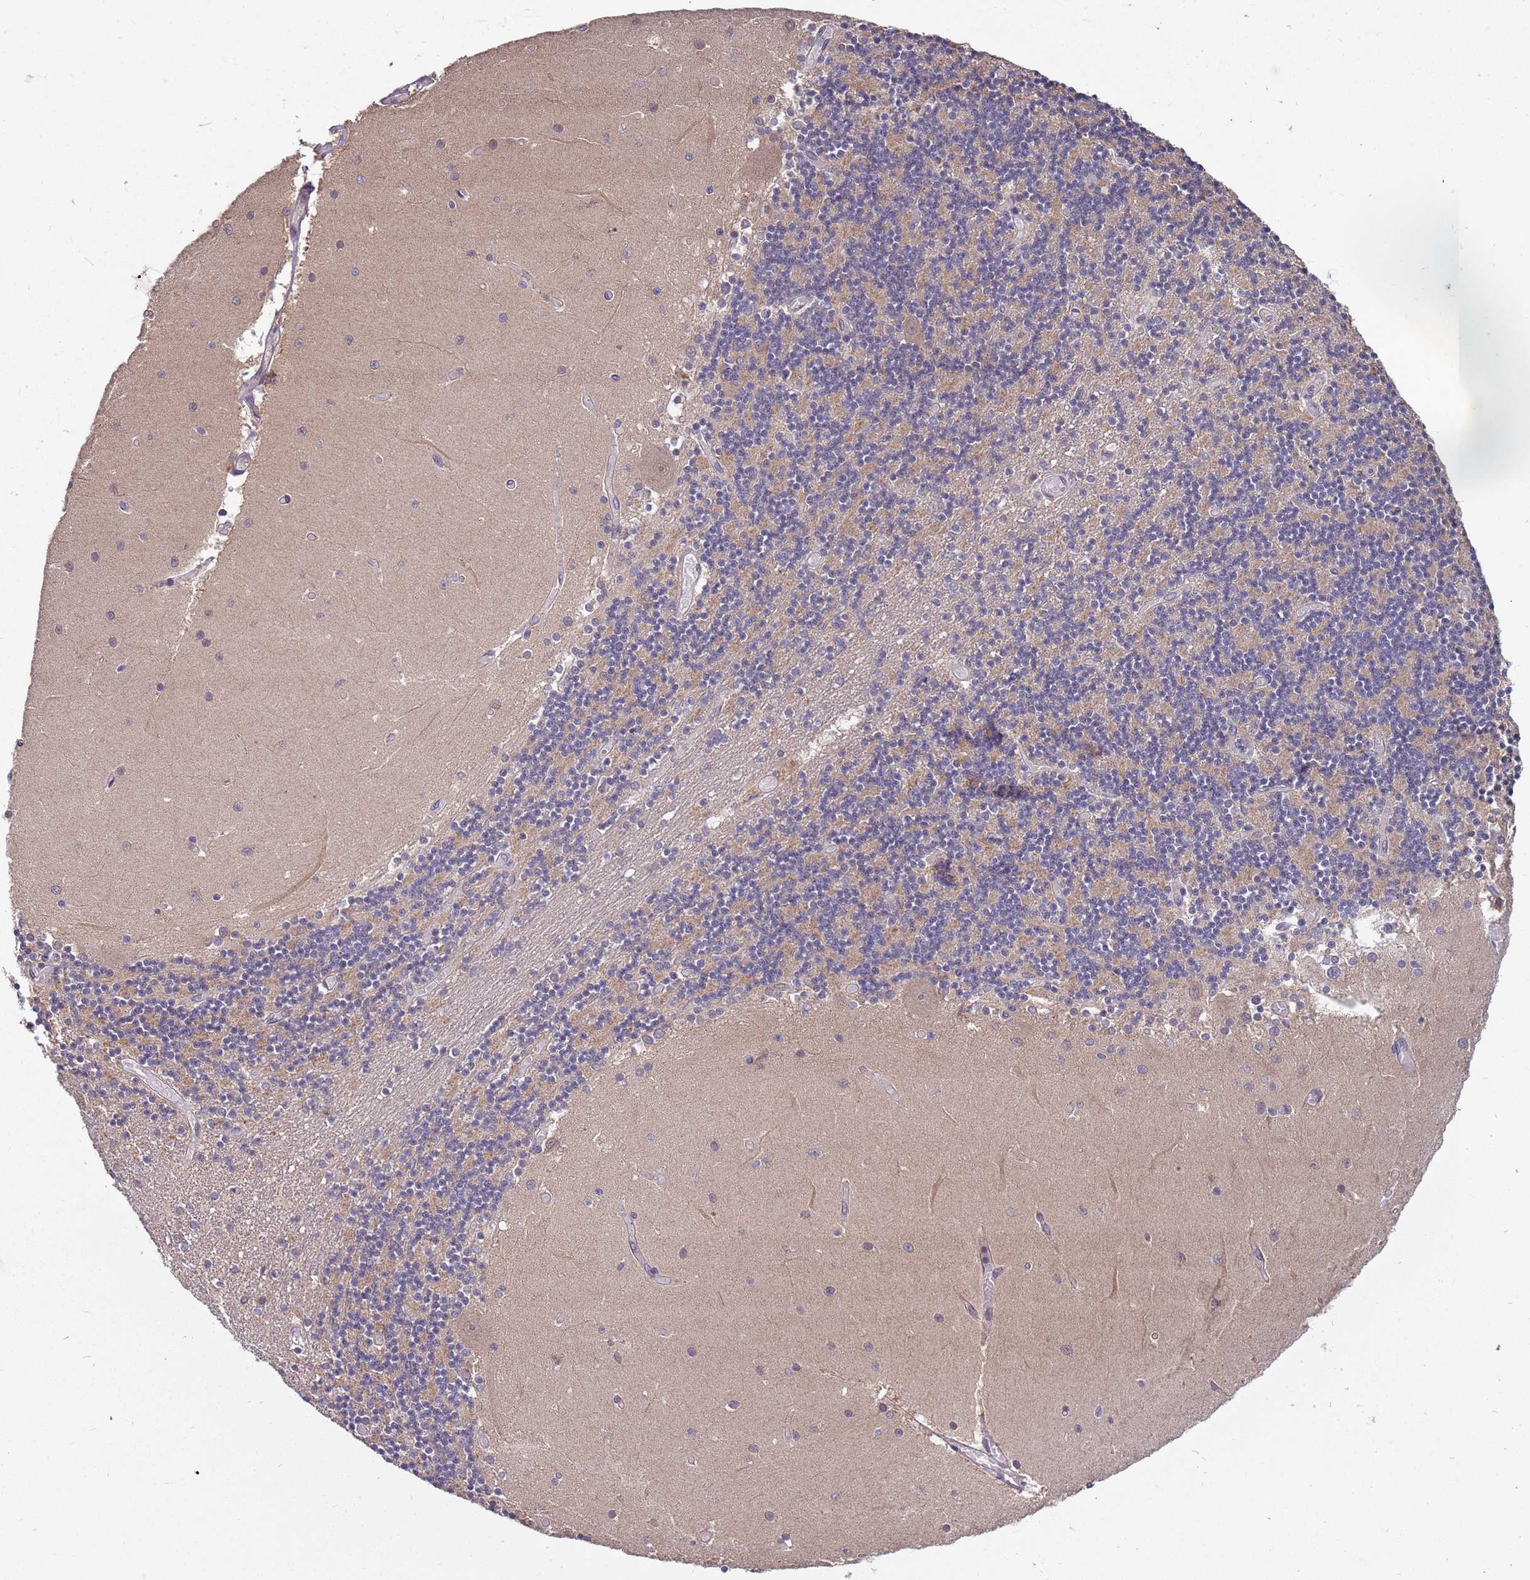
{"staining": {"intensity": "weak", "quantity": "<25%", "location": "cytoplasmic/membranous"}, "tissue": "cerebellum", "cell_type": "Cells in granular layer", "image_type": "normal", "snomed": [{"axis": "morphology", "description": "Normal tissue, NOS"}, {"axis": "topography", "description": "Cerebellum"}], "caption": "Immunohistochemistry of unremarkable human cerebellum exhibits no positivity in cells in granular layer.", "gene": "USP32", "patient": {"sex": "female", "age": 28}}